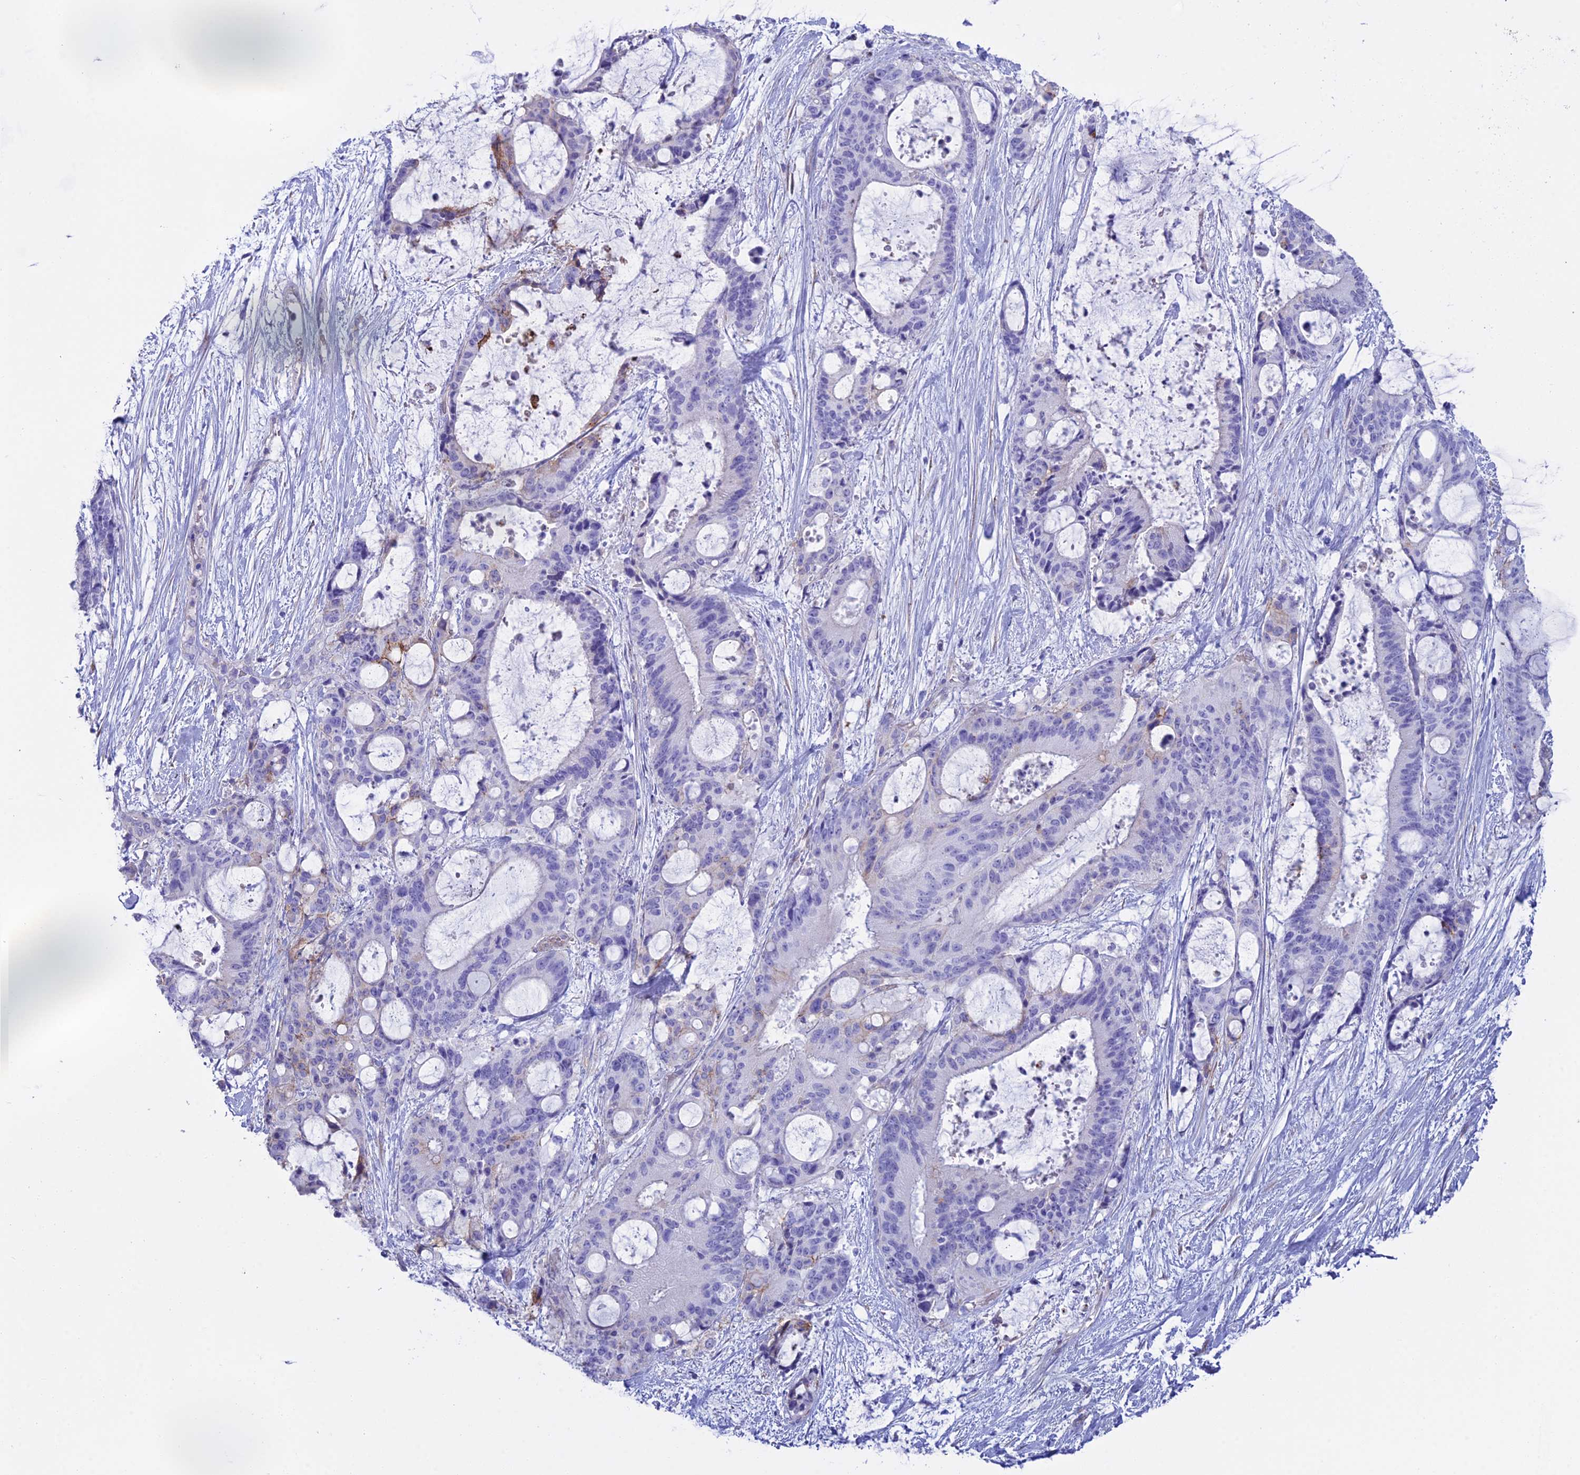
{"staining": {"intensity": "negative", "quantity": "none", "location": "none"}, "tissue": "liver cancer", "cell_type": "Tumor cells", "image_type": "cancer", "snomed": [{"axis": "morphology", "description": "Normal tissue, NOS"}, {"axis": "morphology", "description": "Cholangiocarcinoma"}, {"axis": "topography", "description": "Liver"}, {"axis": "topography", "description": "Peripheral nerve tissue"}], "caption": "Liver cancer (cholangiocarcinoma) was stained to show a protein in brown. There is no significant expression in tumor cells.", "gene": "OR1Q1", "patient": {"sex": "female", "age": 73}}